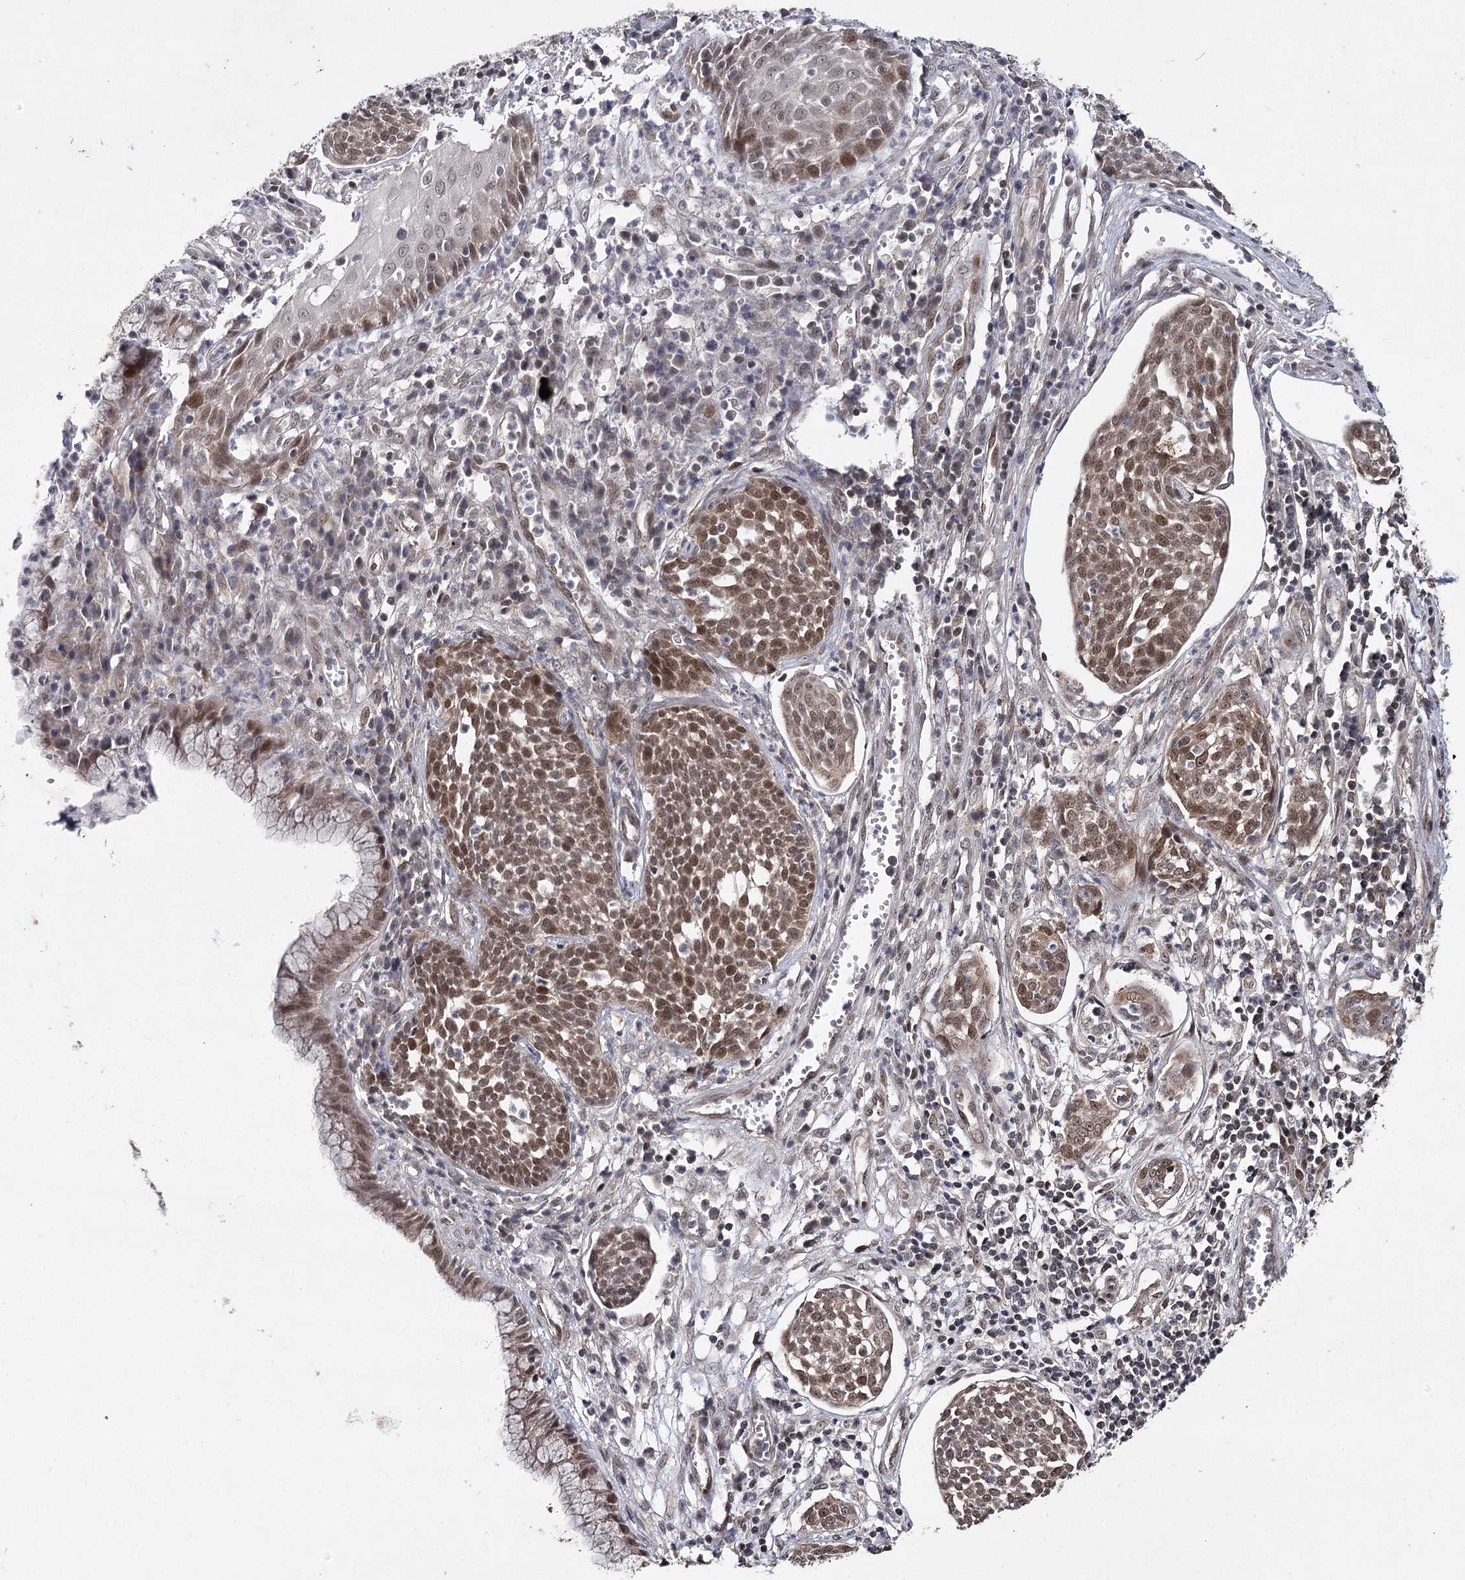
{"staining": {"intensity": "moderate", "quantity": ">75%", "location": "nuclear"}, "tissue": "cervical cancer", "cell_type": "Tumor cells", "image_type": "cancer", "snomed": [{"axis": "morphology", "description": "Squamous cell carcinoma, NOS"}, {"axis": "topography", "description": "Cervix"}], "caption": "Cervical cancer stained with DAB IHC demonstrates medium levels of moderate nuclear expression in approximately >75% of tumor cells.", "gene": "DCUN1D4", "patient": {"sex": "female", "age": 34}}